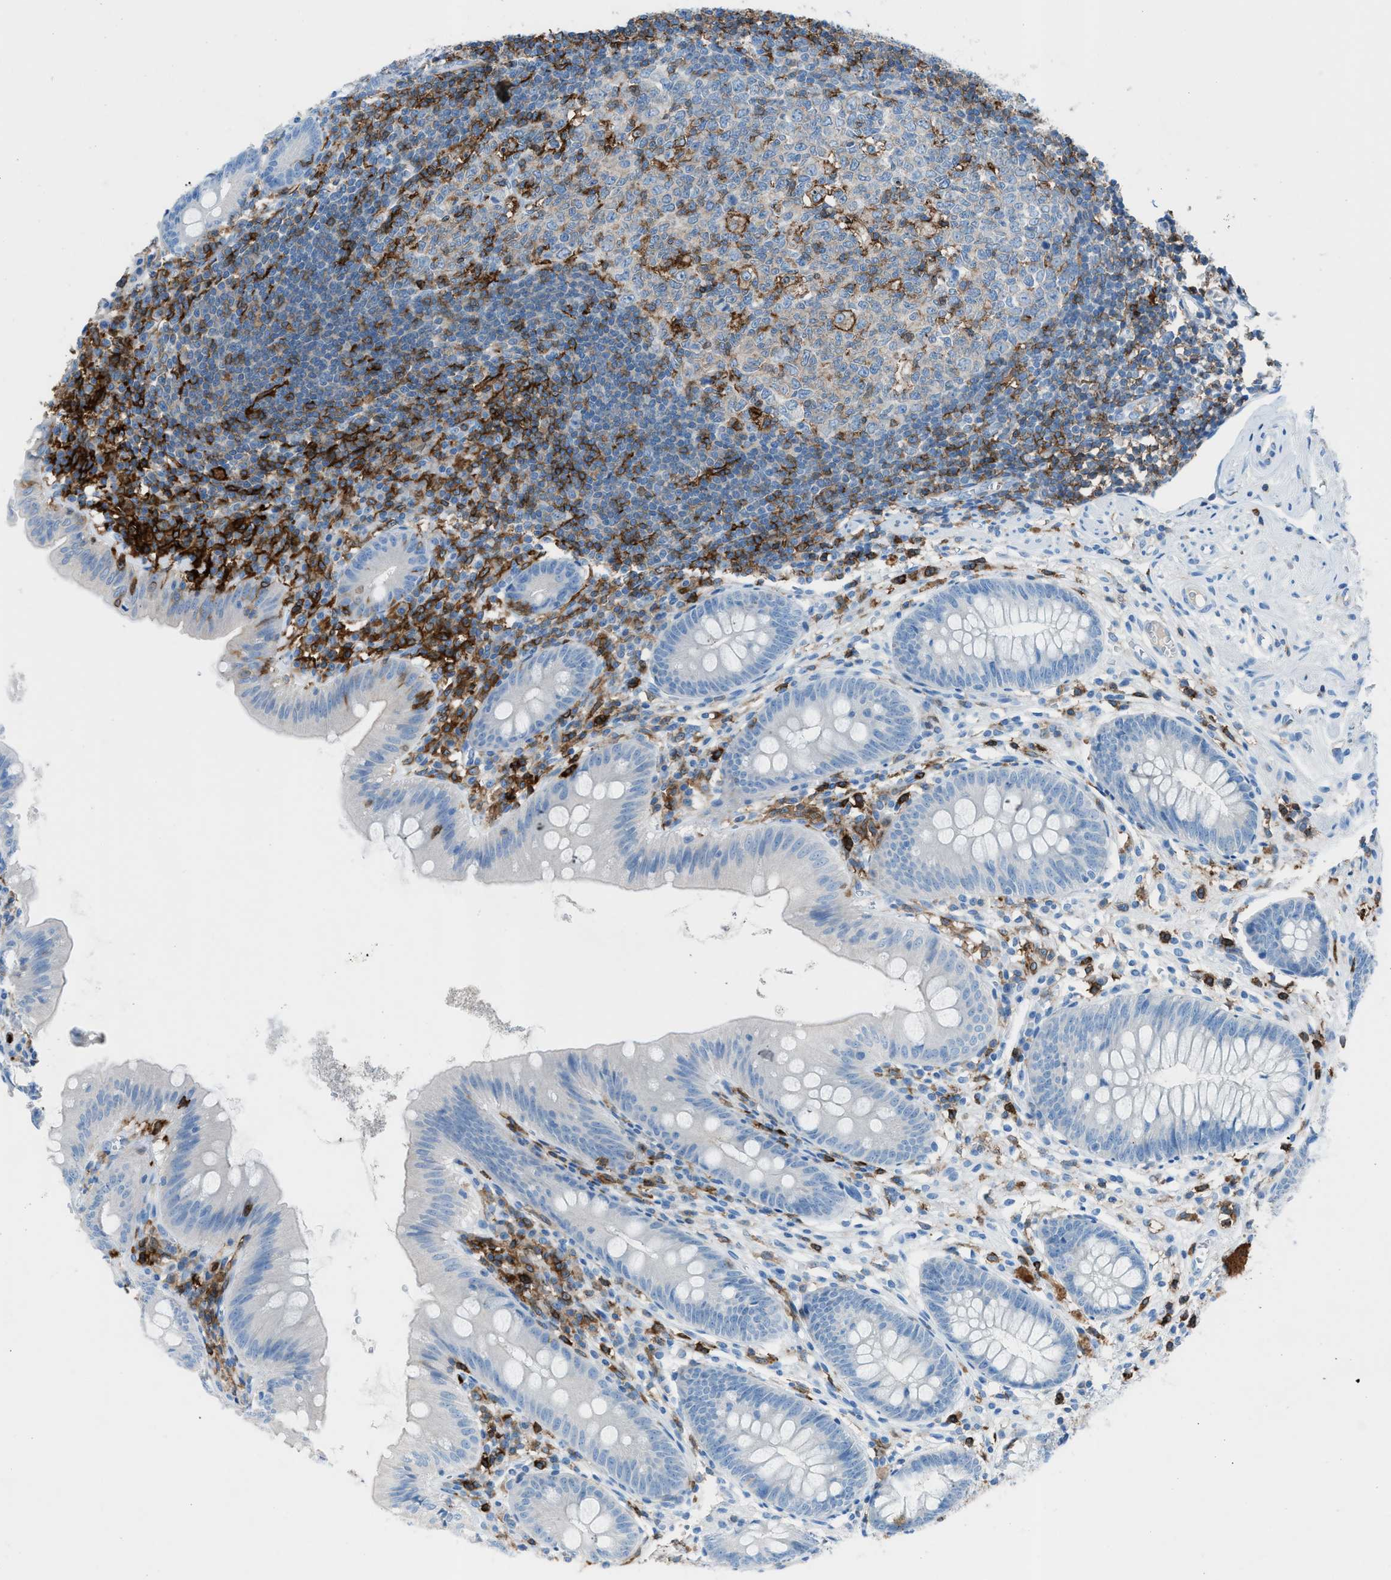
{"staining": {"intensity": "negative", "quantity": "none", "location": "none"}, "tissue": "appendix", "cell_type": "Glandular cells", "image_type": "normal", "snomed": [{"axis": "morphology", "description": "Normal tissue, NOS"}, {"axis": "topography", "description": "Appendix"}], "caption": "There is no significant expression in glandular cells of appendix. (Stains: DAB immunohistochemistry (IHC) with hematoxylin counter stain, Microscopy: brightfield microscopy at high magnification).", "gene": "ITGB2", "patient": {"sex": "male", "age": 56}}